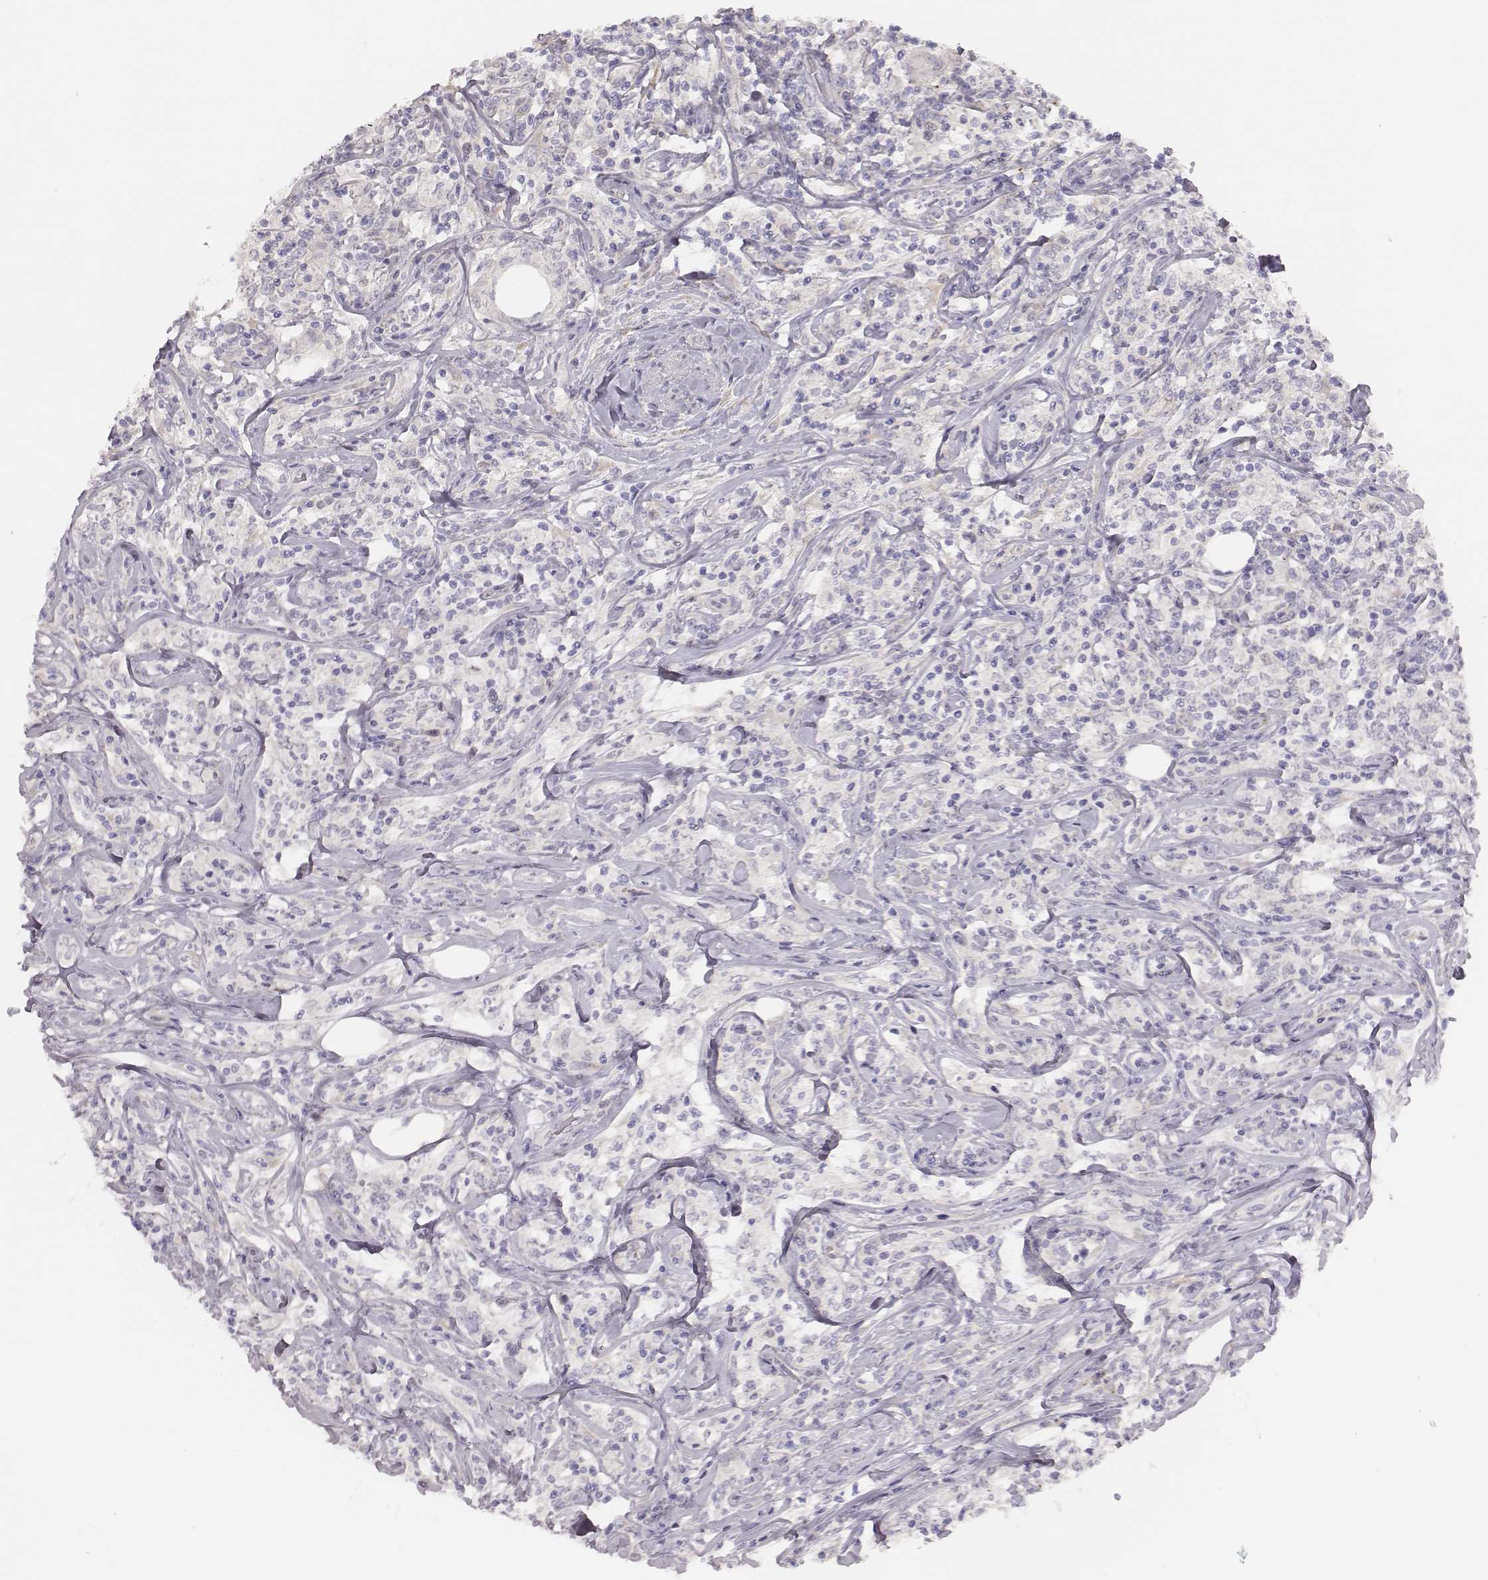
{"staining": {"intensity": "negative", "quantity": "none", "location": "none"}, "tissue": "lymphoma", "cell_type": "Tumor cells", "image_type": "cancer", "snomed": [{"axis": "morphology", "description": "Malignant lymphoma, non-Hodgkin's type, High grade"}, {"axis": "topography", "description": "Lymph node"}], "caption": "Immunohistochemical staining of human malignant lymphoma, non-Hodgkin's type (high-grade) exhibits no significant positivity in tumor cells.", "gene": "PBK", "patient": {"sex": "female", "age": 84}}